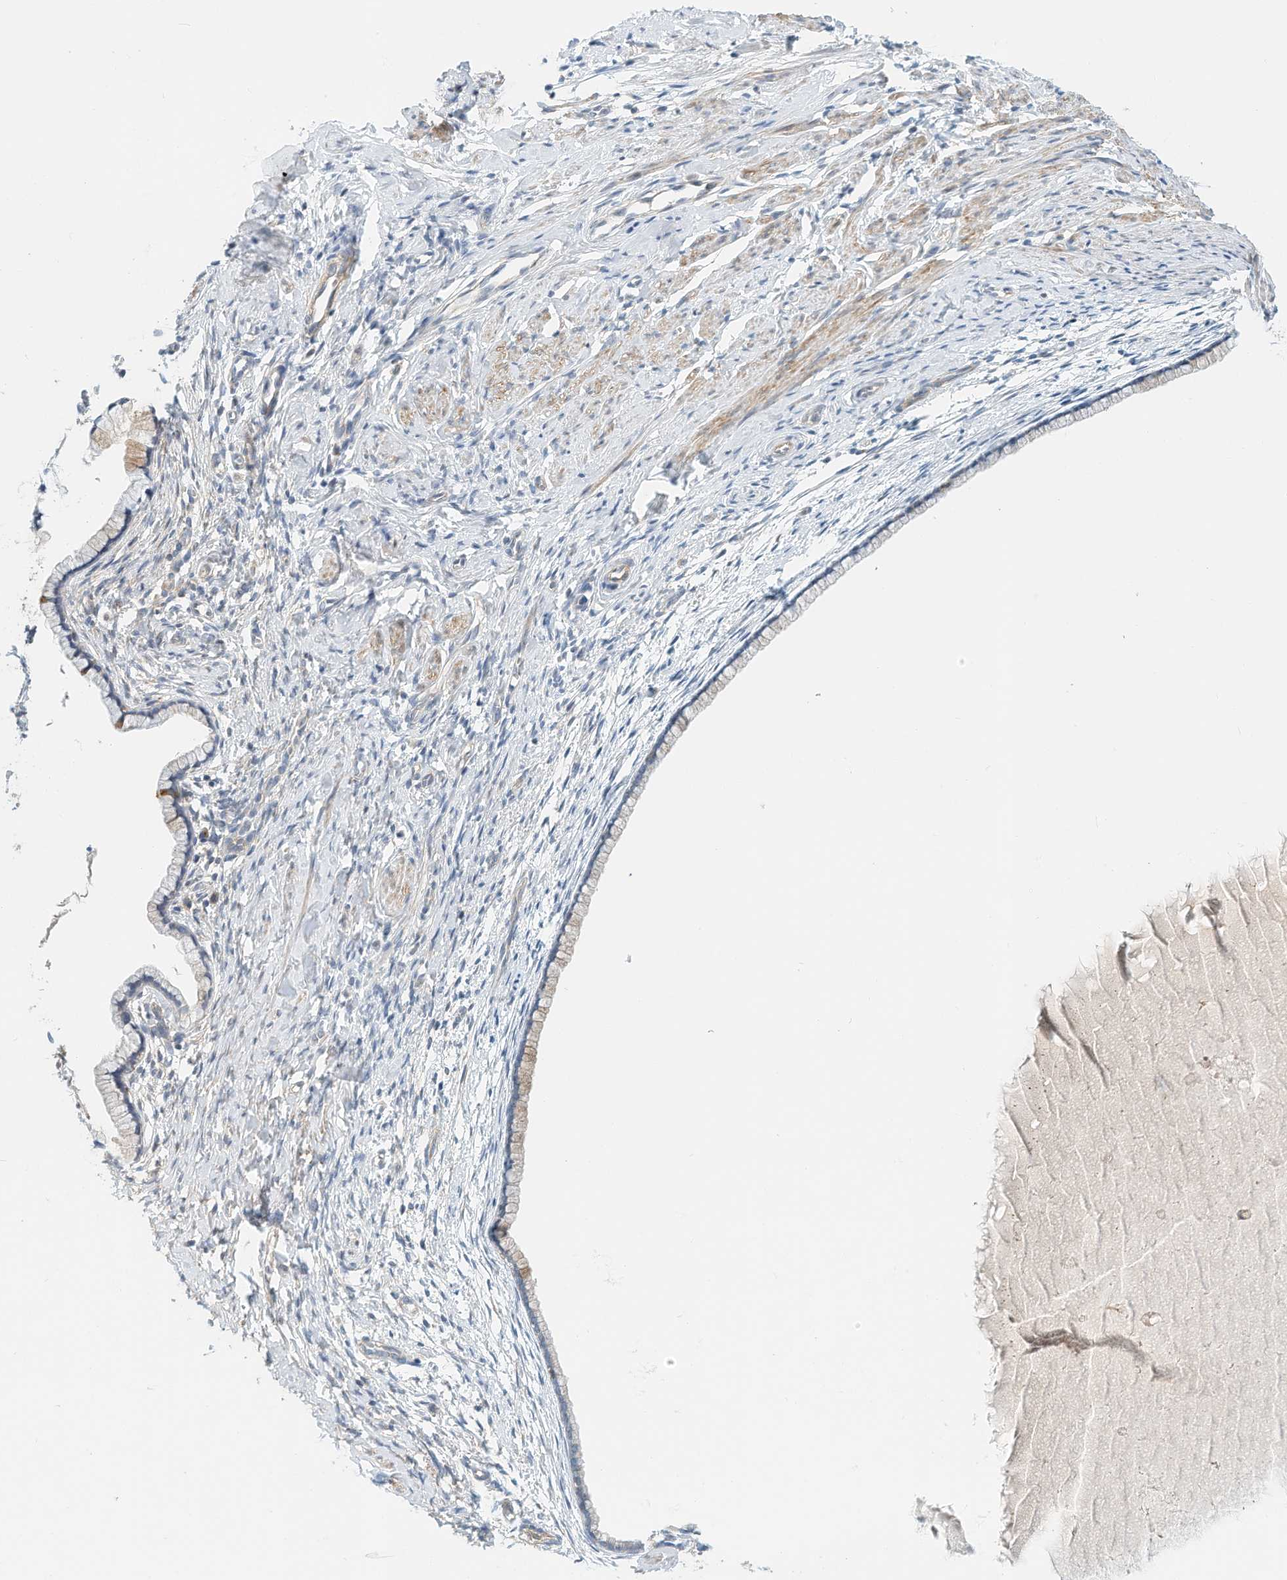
{"staining": {"intensity": "moderate", "quantity": "<25%", "location": "cytoplasmic/membranous"}, "tissue": "cervix", "cell_type": "Glandular cells", "image_type": "normal", "snomed": [{"axis": "morphology", "description": "Normal tissue, NOS"}, {"axis": "topography", "description": "Cervix"}], "caption": "DAB immunohistochemical staining of unremarkable human cervix reveals moderate cytoplasmic/membranous protein positivity in approximately <25% of glandular cells. The protein is shown in brown color, while the nuclei are stained blue.", "gene": "MICAL1", "patient": {"sex": "female", "age": 75}}